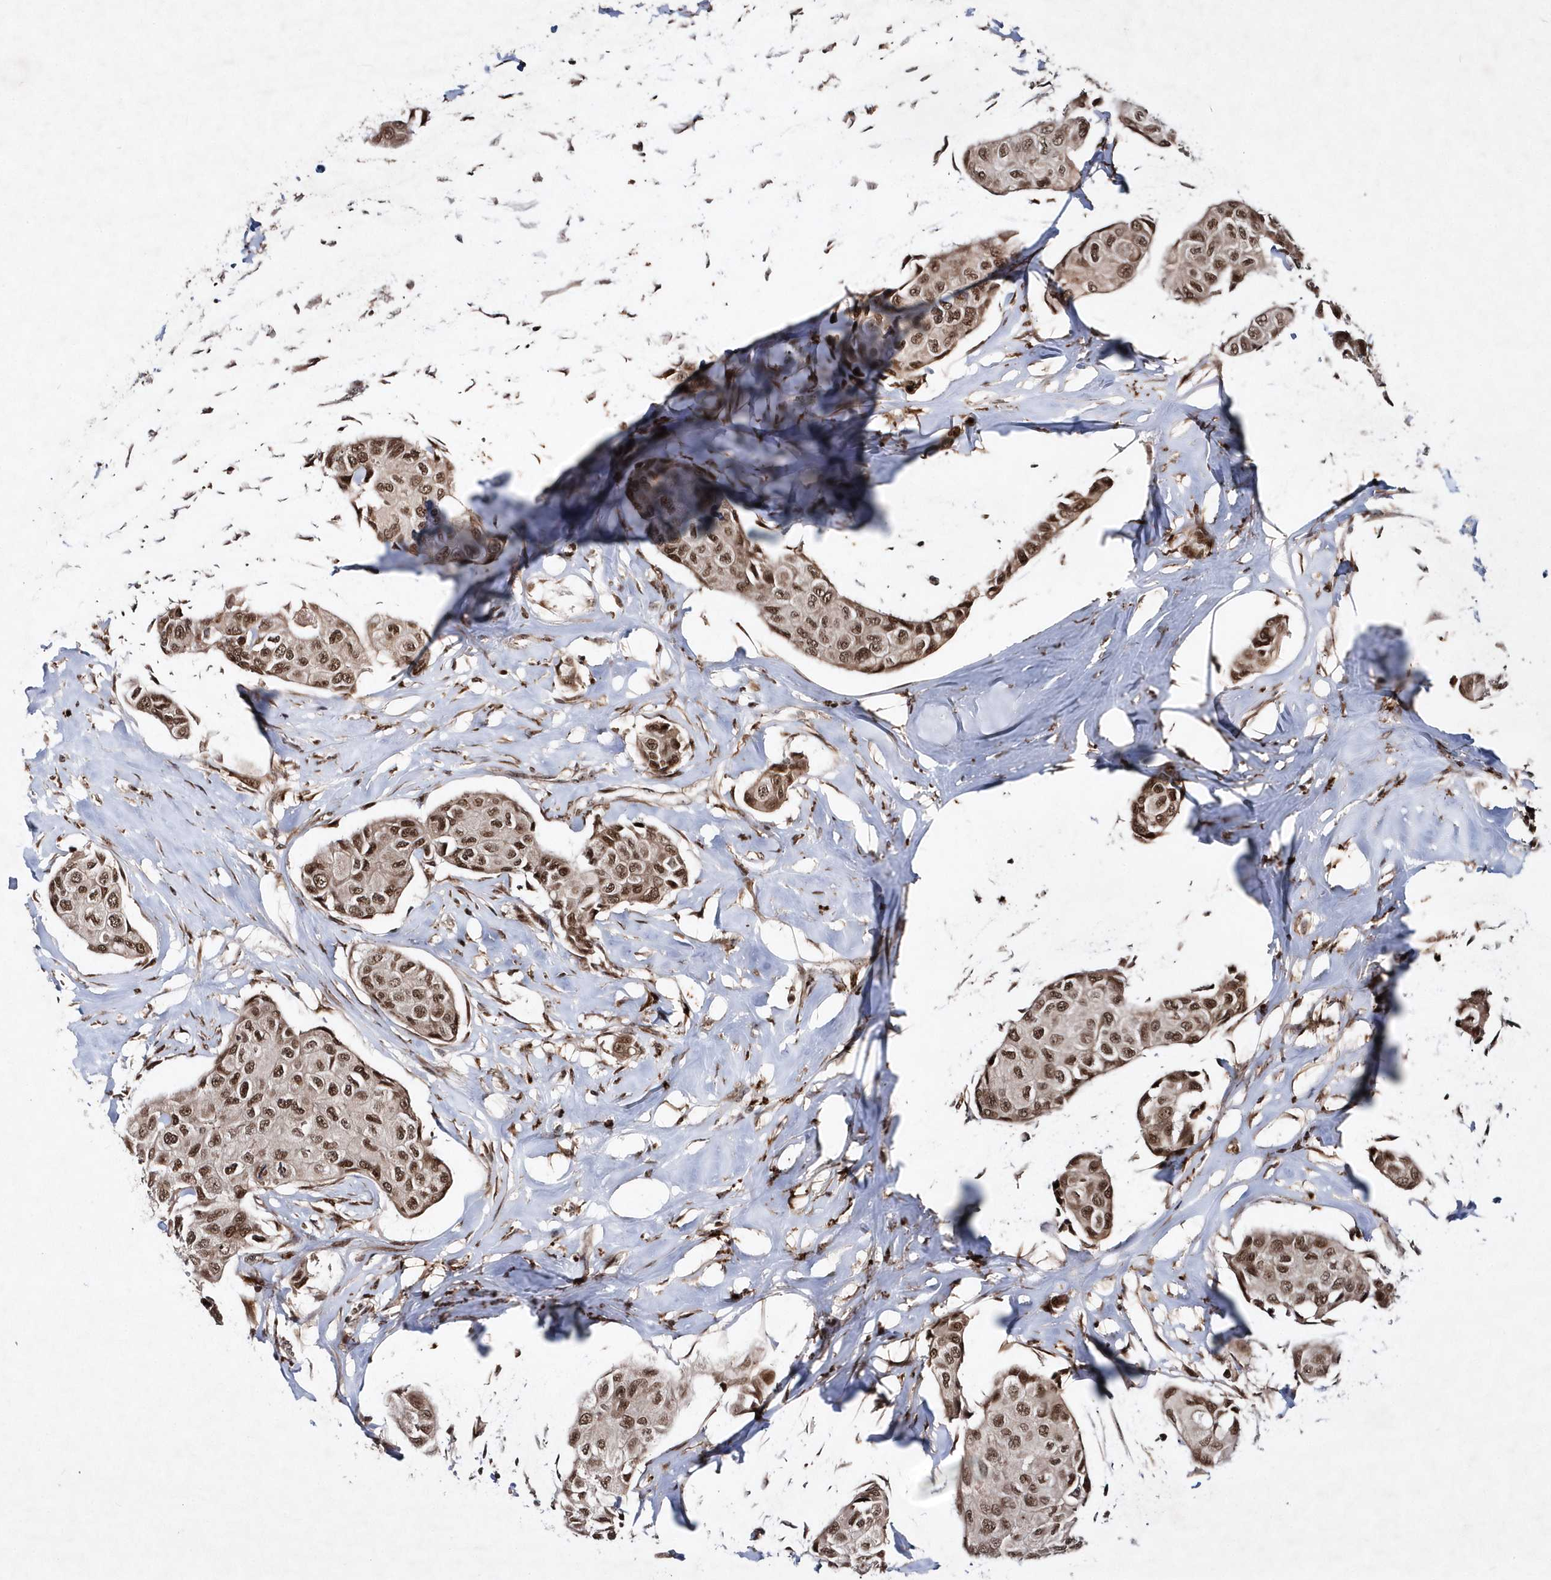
{"staining": {"intensity": "moderate", "quantity": ">75%", "location": "nuclear"}, "tissue": "breast cancer", "cell_type": "Tumor cells", "image_type": "cancer", "snomed": [{"axis": "morphology", "description": "Duct carcinoma"}, {"axis": "topography", "description": "Breast"}], "caption": "Immunohistochemical staining of breast cancer displays moderate nuclear protein staining in approximately >75% of tumor cells.", "gene": "SOWAHB", "patient": {"sex": "female", "age": 80}}